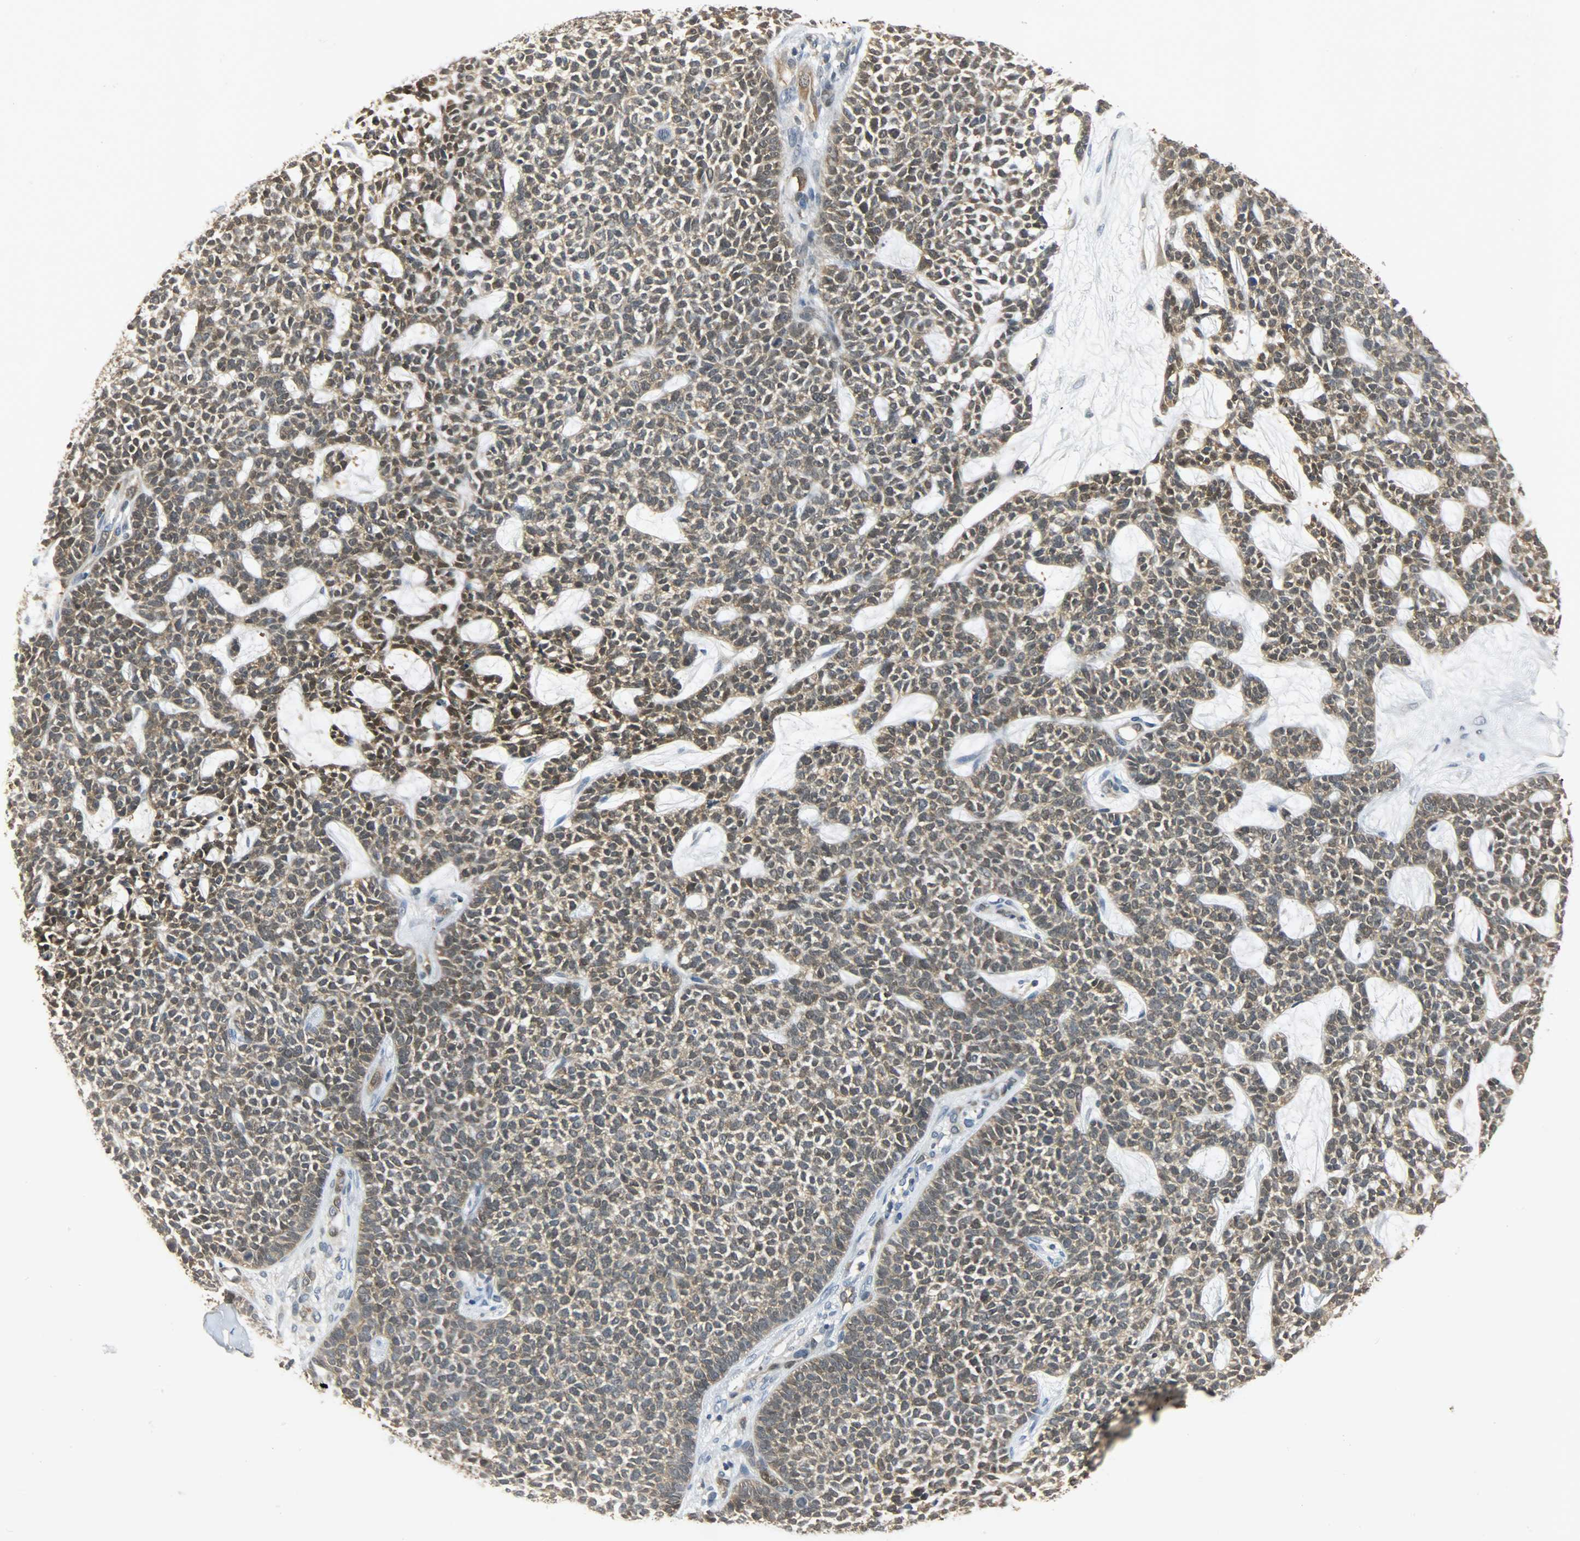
{"staining": {"intensity": "moderate", "quantity": ">75%", "location": "cytoplasmic/membranous,nuclear"}, "tissue": "skin cancer", "cell_type": "Tumor cells", "image_type": "cancer", "snomed": [{"axis": "morphology", "description": "Basal cell carcinoma"}, {"axis": "topography", "description": "Skin"}], "caption": "Moderate cytoplasmic/membranous and nuclear protein positivity is appreciated in approximately >75% of tumor cells in basal cell carcinoma (skin).", "gene": "EIF4EBP1", "patient": {"sex": "female", "age": 84}}